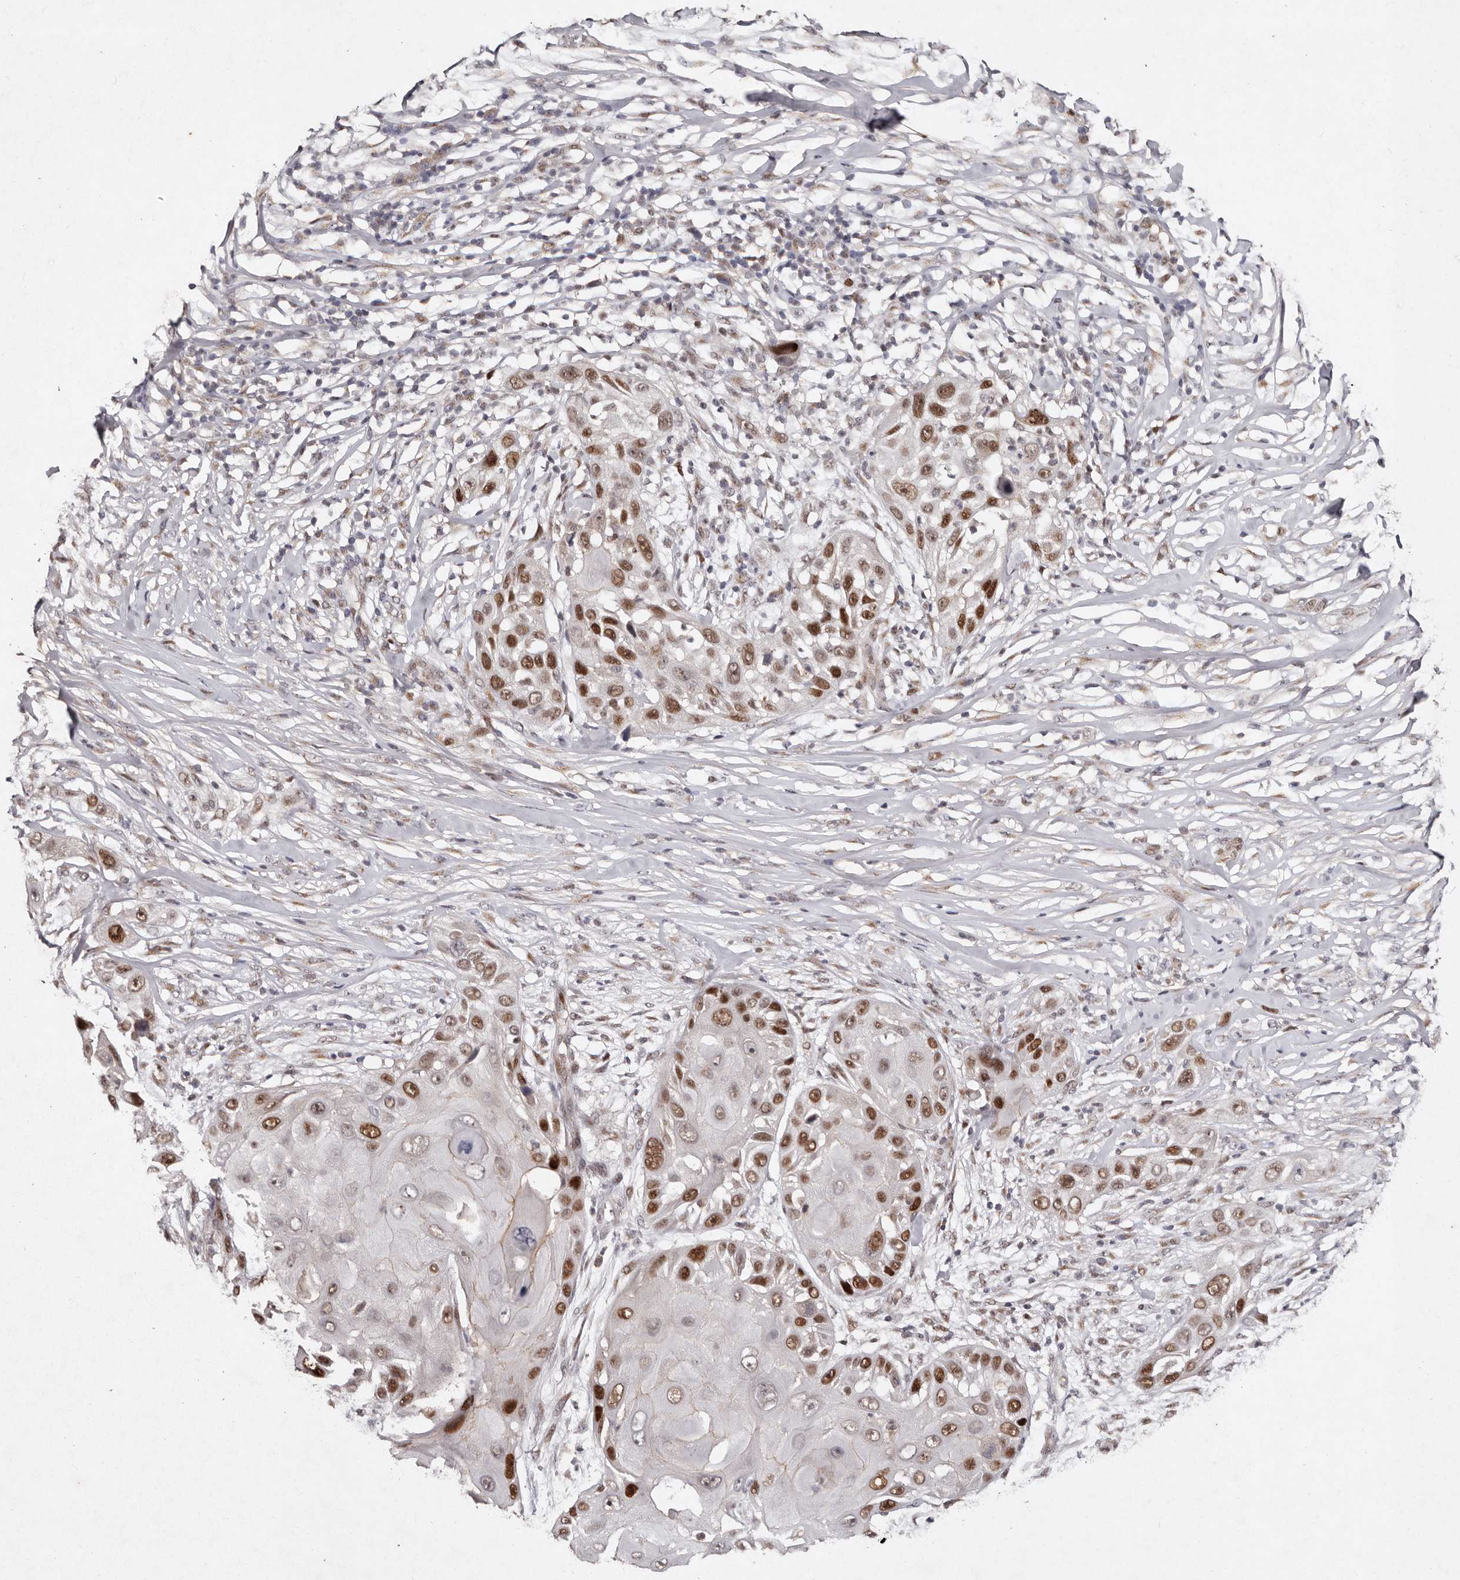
{"staining": {"intensity": "strong", "quantity": ">75%", "location": "nuclear"}, "tissue": "skin cancer", "cell_type": "Tumor cells", "image_type": "cancer", "snomed": [{"axis": "morphology", "description": "Squamous cell carcinoma, NOS"}, {"axis": "topography", "description": "Skin"}], "caption": "The histopathology image reveals immunohistochemical staining of skin squamous cell carcinoma. There is strong nuclear expression is appreciated in approximately >75% of tumor cells. Immunohistochemistry (ihc) stains the protein of interest in brown and the nuclei are stained blue.", "gene": "KLF7", "patient": {"sex": "female", "age": 44}}